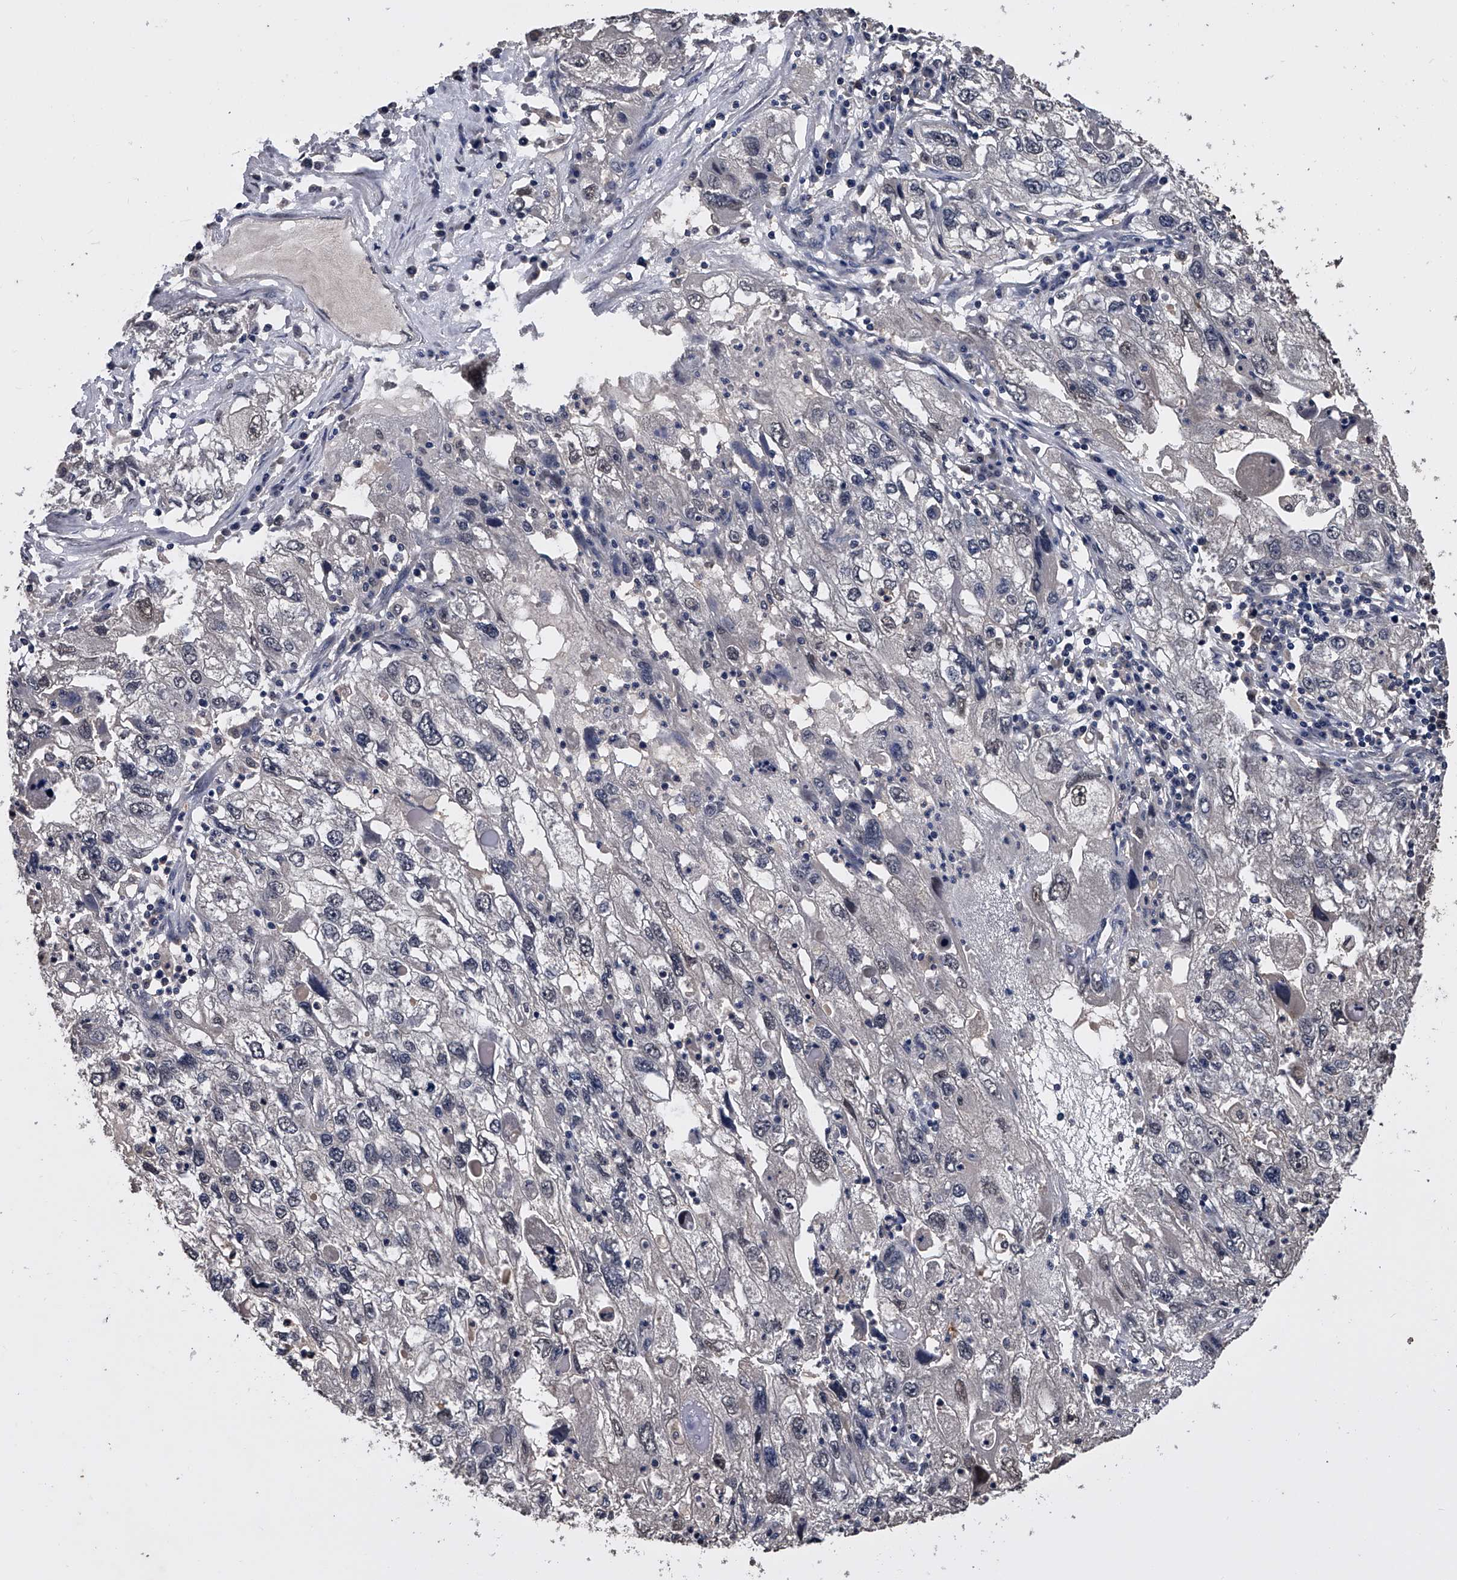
{"staining": {"intensity": "negative", "quantity": "none", "location": "none"}, "tissue": "endometrial cancer", "cell_type": "Tumor cells", "image_type": "cancer", "snomed": [{"axis": "morphology", "description": "Adenocarcinoma, NOS"}, {"axis": "topography", "description": "Endometrium"}], "caption": "Tumor cells are negative for protein expression in human endometrial cancer (adenocarcinoma). (DAB (3,3'-diaminobenzidine) immunohistochemistry, high magnification).", "gene": "EFCAB7", "patient": {"sex": "female", "age": 49}}